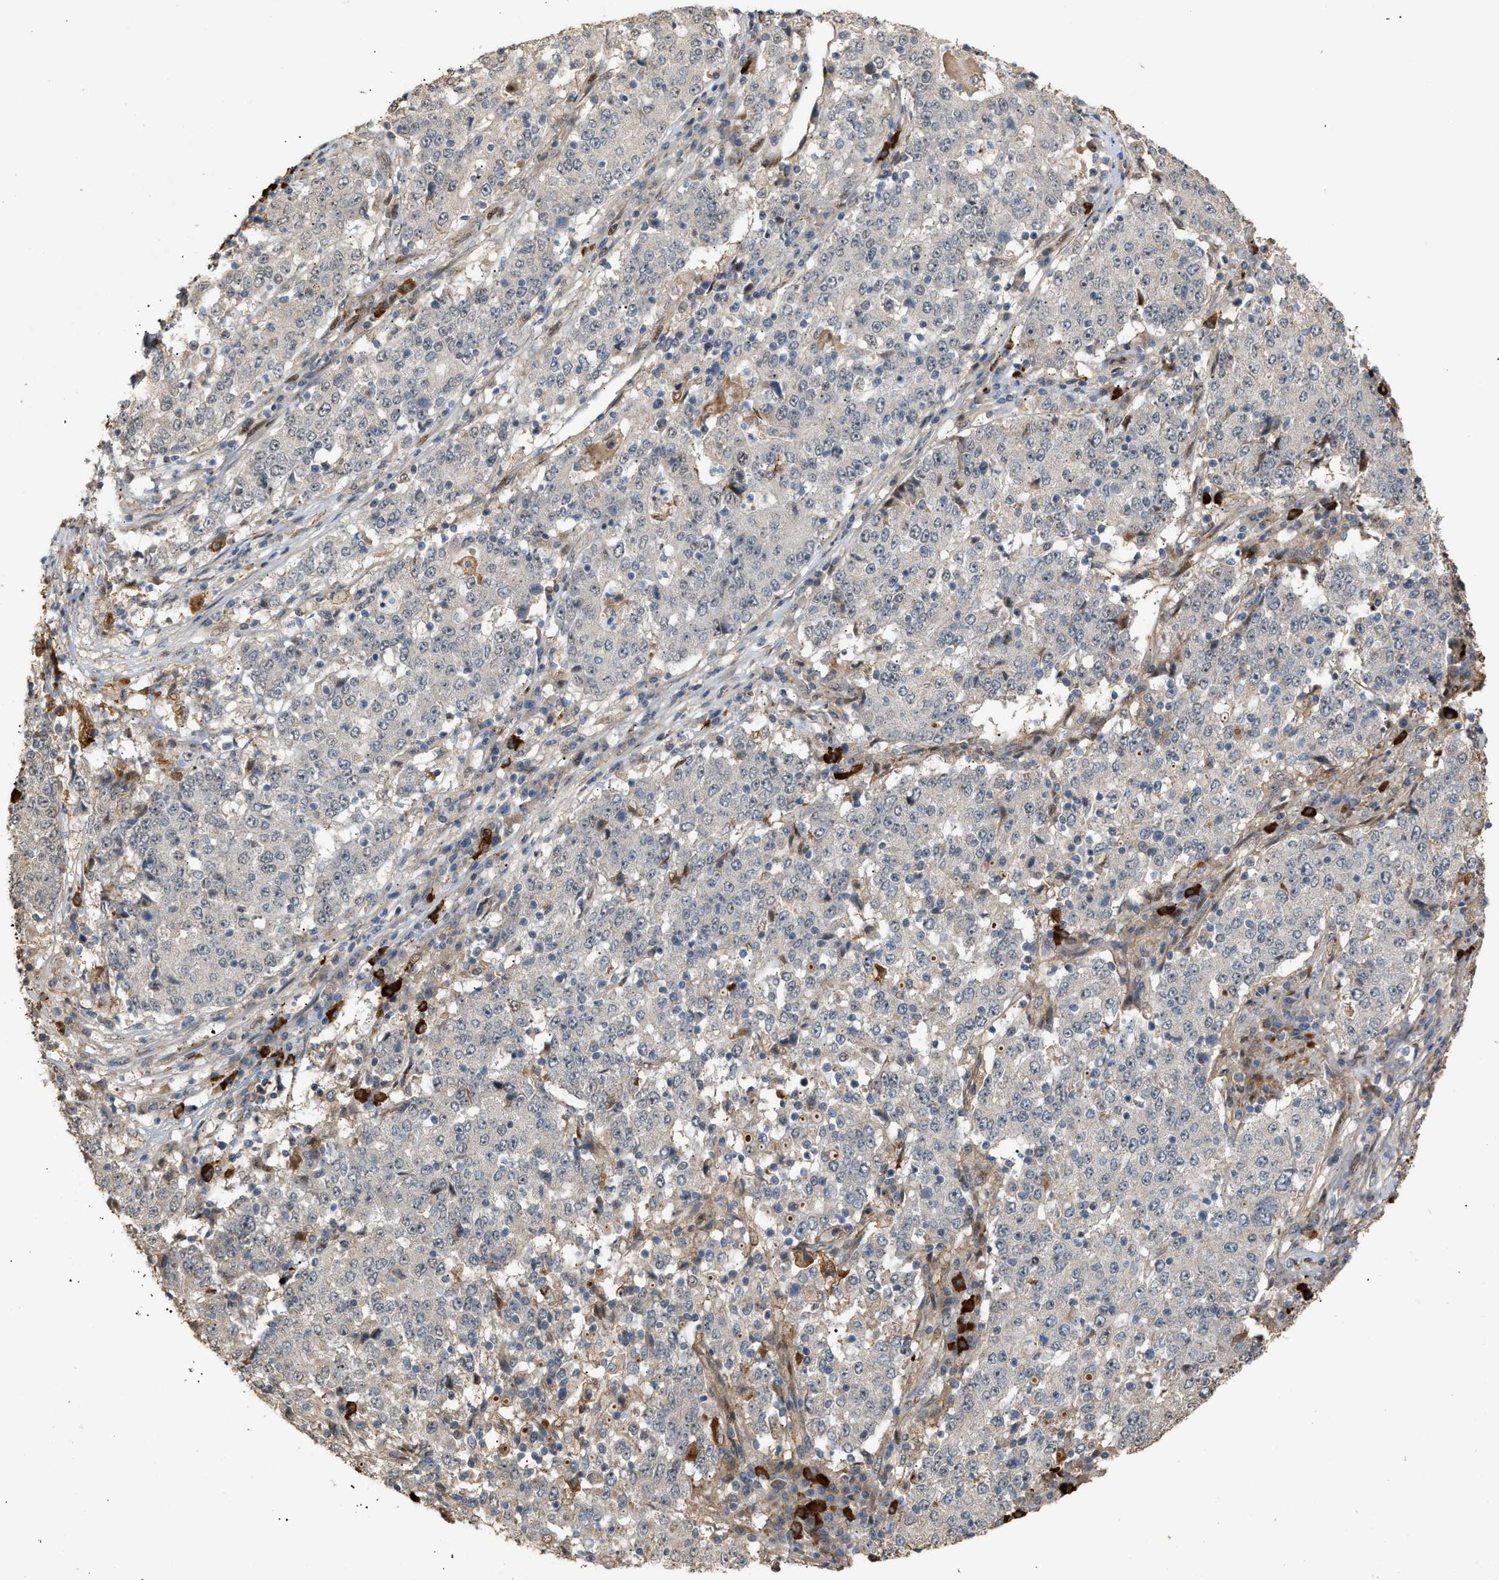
{"staining": {"intensity": "negative", "quantity": "none", "location": "none"}, "tissue": "stomach cancer", "cell_type": "Tumor cells", "image_type": "cancer", "snomed": [{"axis": "morphology", "description": "Adenocarcinoma, NOS"}, {"axis": "topography", "description": "Stomach"}], "caption": "Immunohistochemistry of stomach cancer demonstrates no staining in tumor cells. (Stains: DAB immunohistochemistry (IHC) with hematoxylin counter stain, Microscopy: brightfield microscopy at high magnification).", "gene": "ZFAND5", "patient": {"sex": "male", "age": 59}}